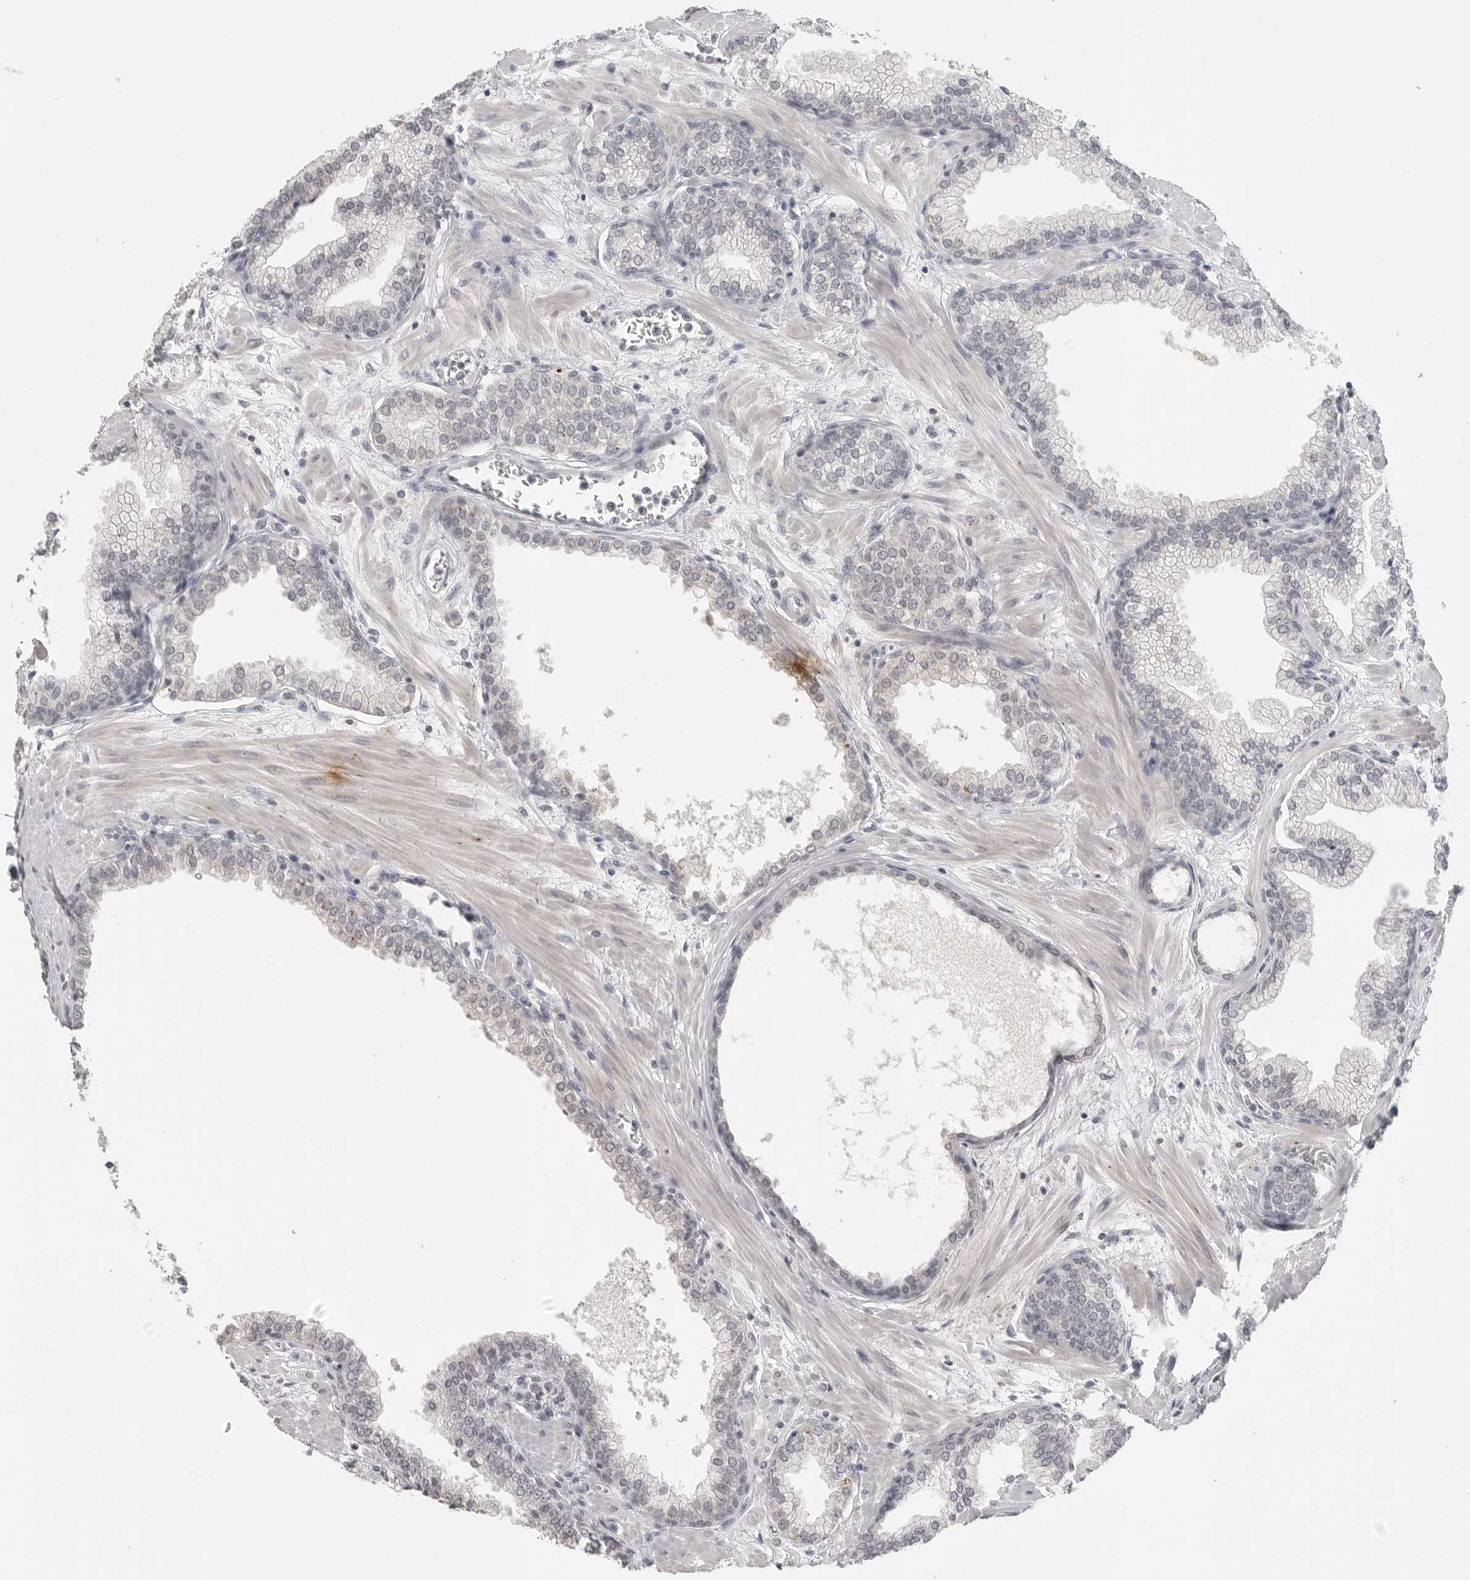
{"staining": {"intensity": "negative", "quantity": "none", "location": "none"}, "tissue": "prostate", "cell_type": "Glandular cells", "image_type": "normal", "snomed": [{"axis": "morphology", "description": "Normal tissue, NOS"}, {"axis": "morphology", "description": "Urothelial carcinoma, Low grade"}, {"axis": "topography", "description": "Urinary bladder"}, {"axis": "topography", "description": "Prostate"}], "caption": "This is a image of immunohistochemistry staining of benign prostate, which shows no staining in glandular cells.", "gene": "PRSS1", "patient": {"sex": "male", "age": 60}}